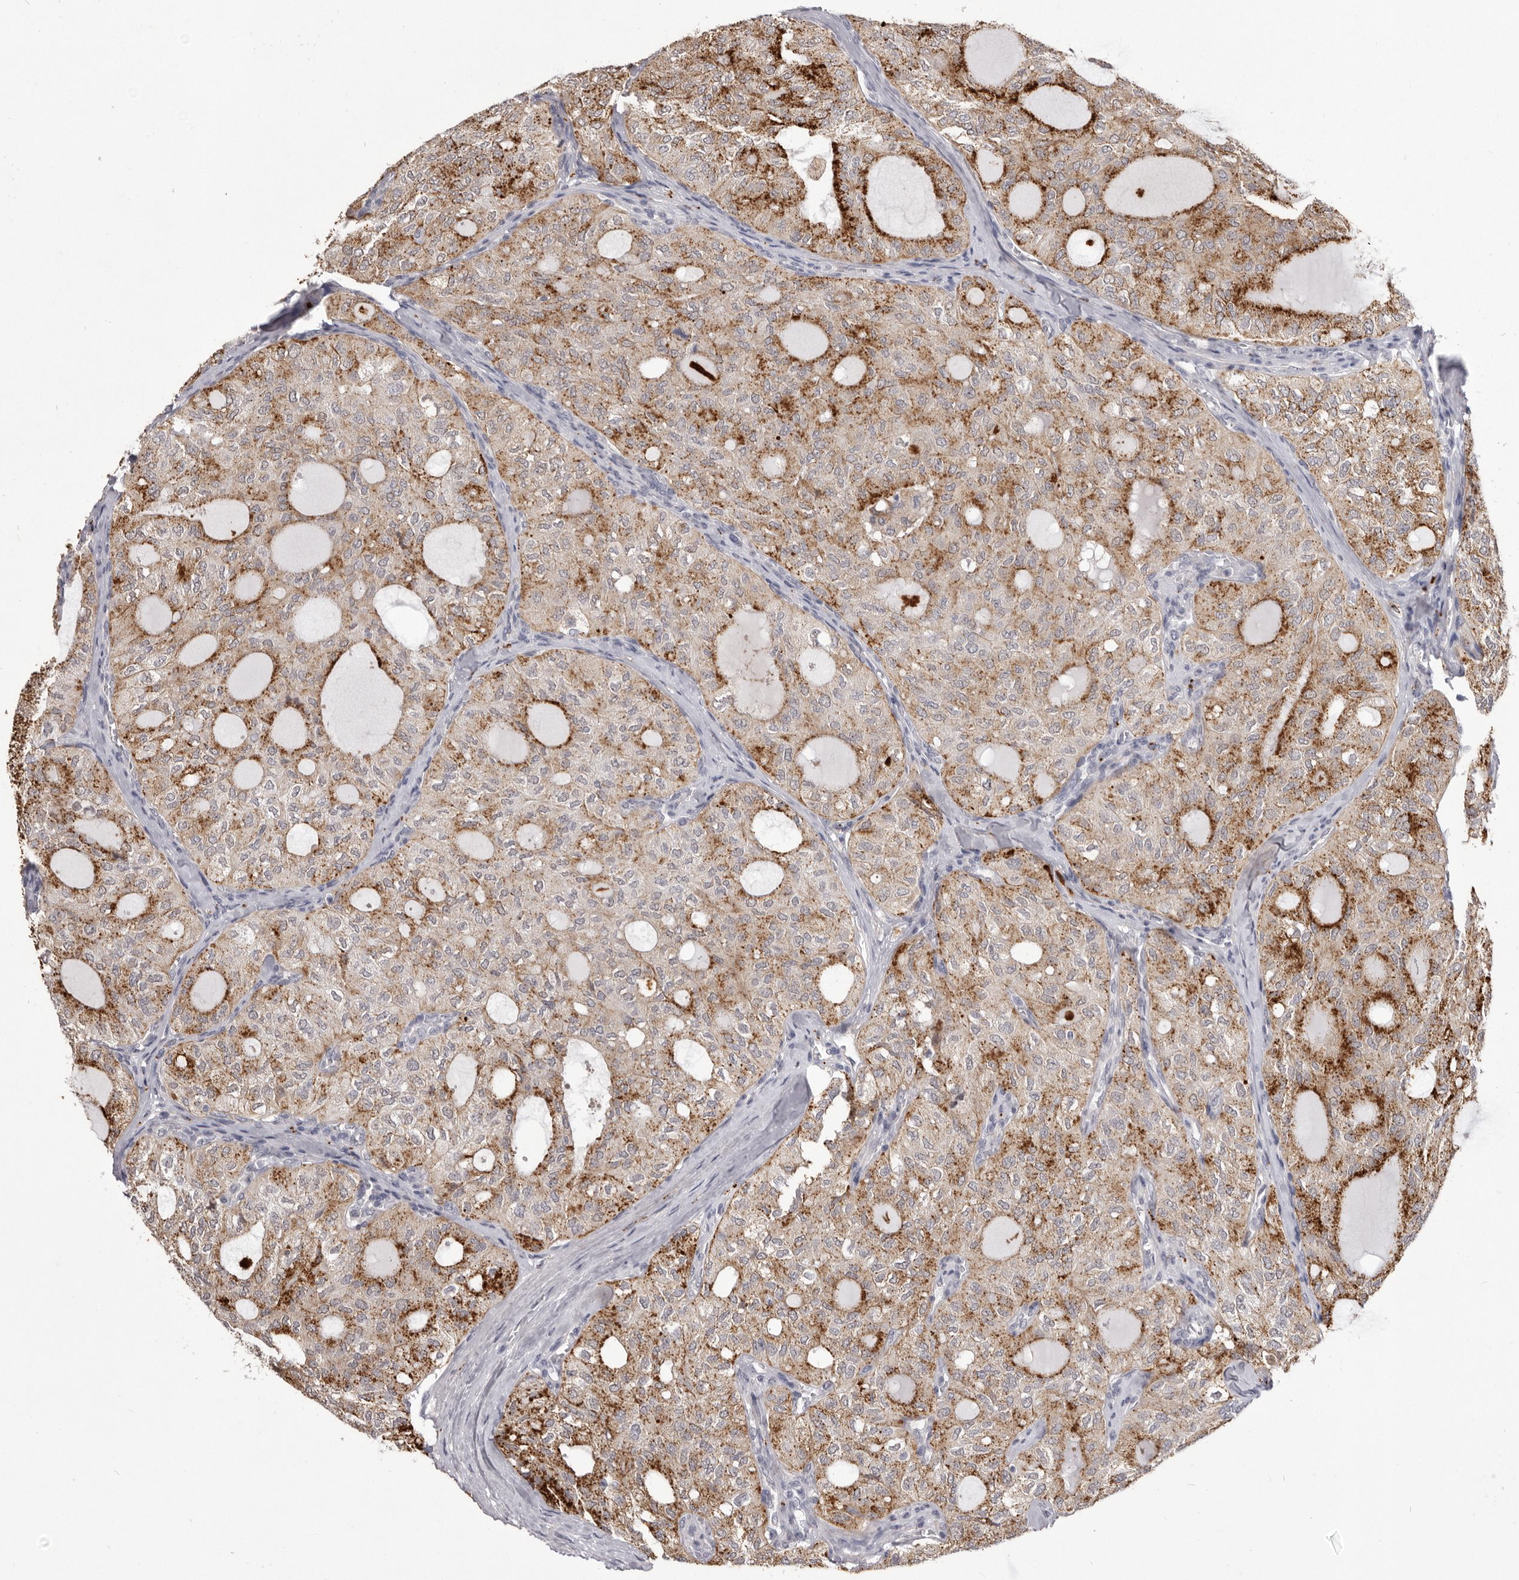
{"staining": {"intensity": "moderate", "quantity": "25%-75%", "location": "cytoplasmic/membranous"}, "tissue": "thyroid cancer", "cell_type": "Tumor cells", "image_type": "cancer", "snomed": [{"axis": "morphology", "description": "Follicular adenoma carcinoma, NOS"}, {"axis": "topography", "description": "Thyroid gland"}], "caption": "Immunohistochemical staining of thyroid cancer demonstrates medium levels of moderate cytoplasmic/membranous positivity in approximately 25%-75% of tumor cells. The staining was performed using DAB (3,3'-diaminobenzidine) to visualize the protein expression in brown, while the nuclei were stained in blue with hematoxylin (Magnification: 20x).", "gene": "VPS45", "patient": {"sex": "male", "age": 75}}